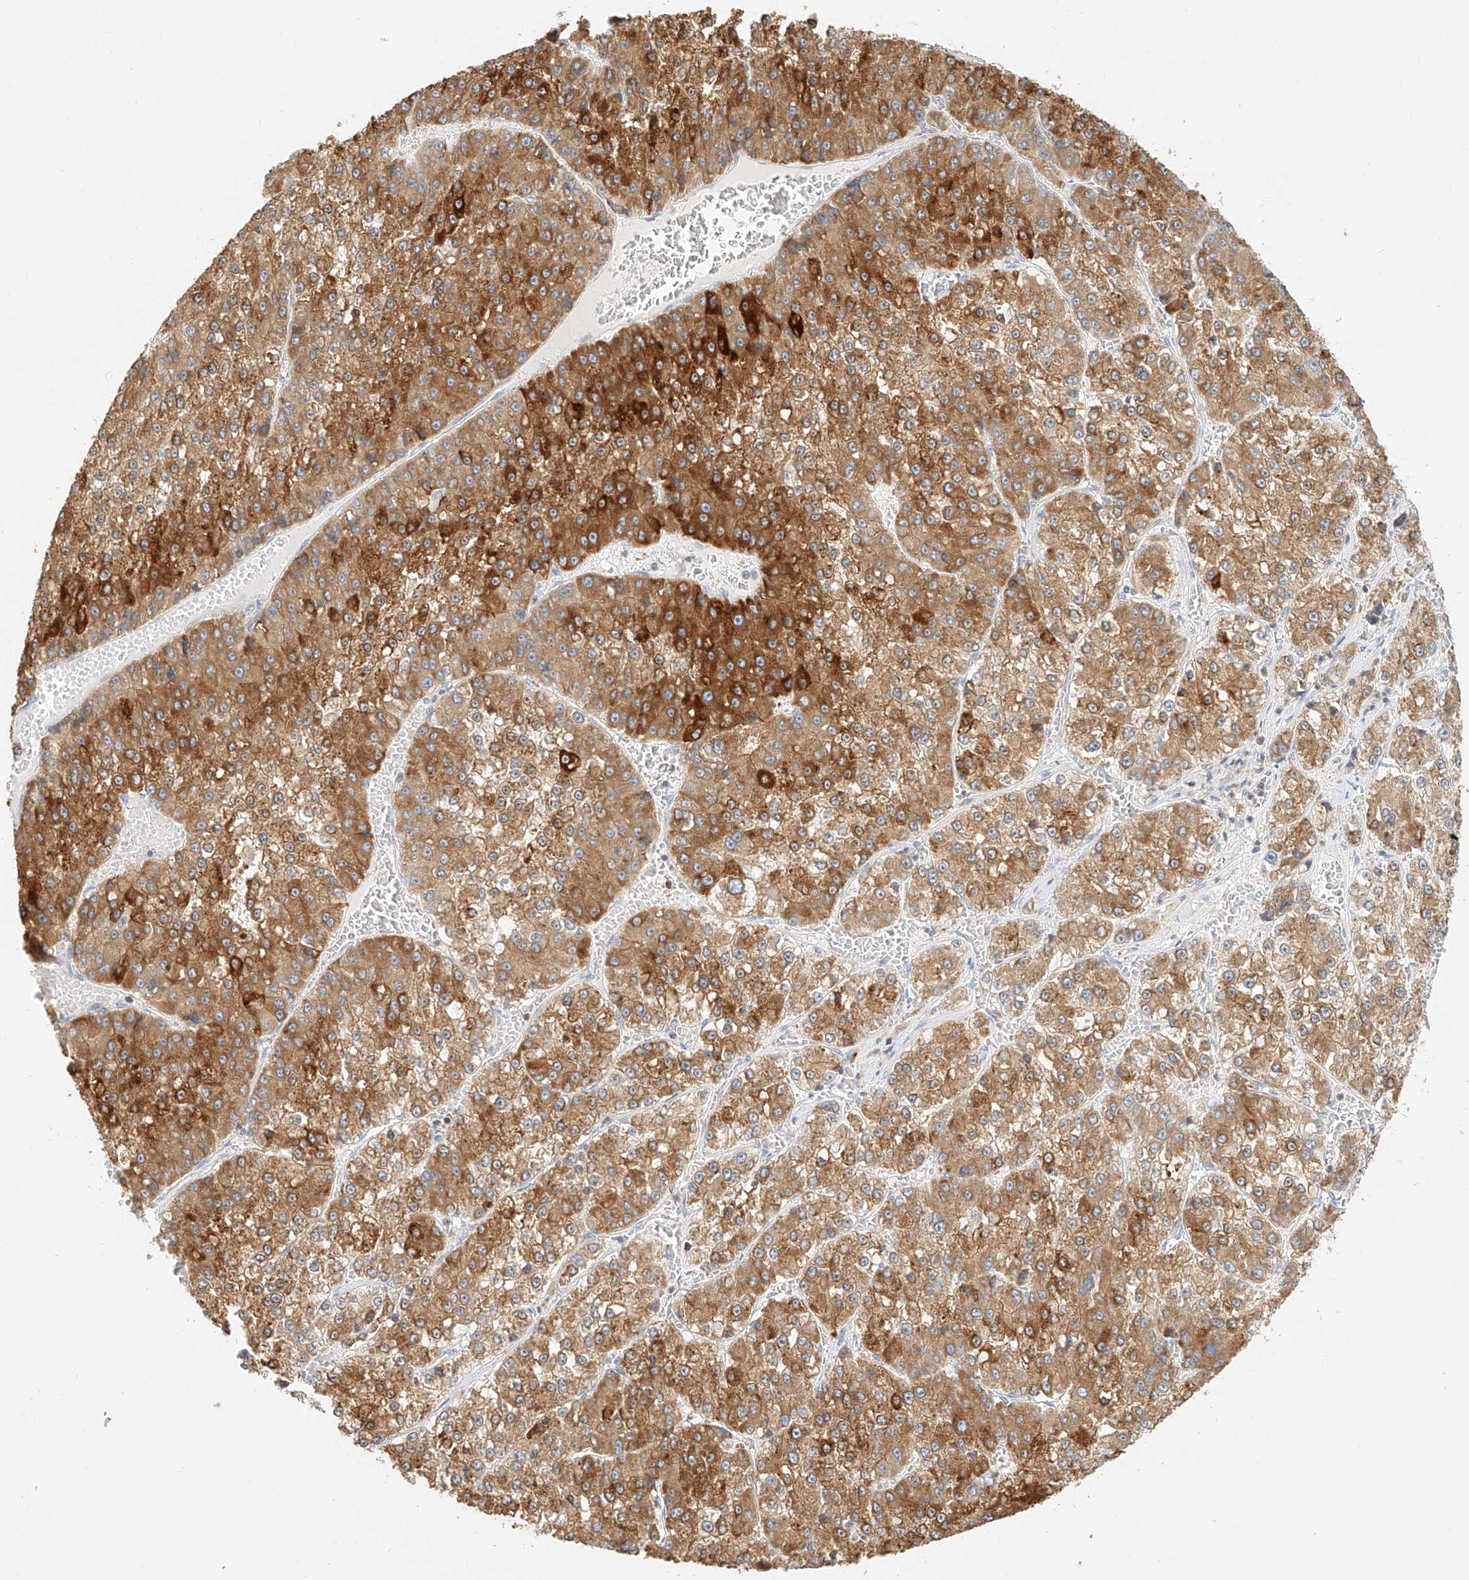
{"staining": {"intensity": "moderate", "quantity": ">75%", "location": "cytoplasmic/membranous"}, "tissue": "liver cancer", "cell_type": "Tumor cells", "image_type": "cancer", "snomed": [{"axis": "morphology", "description": "Carcinoma, Hepatocellular, NOS"}, {"axis": "topography", "description": "Liver"}], "caption": "High-power microscopy captured an immunohistochemistry (IHC) micrograph of hepatocellular carcinoma (liver), revealing moderate cytoplasmic/membranous staining in about >75% of tumor cells.", "gene": "DHRS7", "patient": {"sex": "female", "age": 73}}